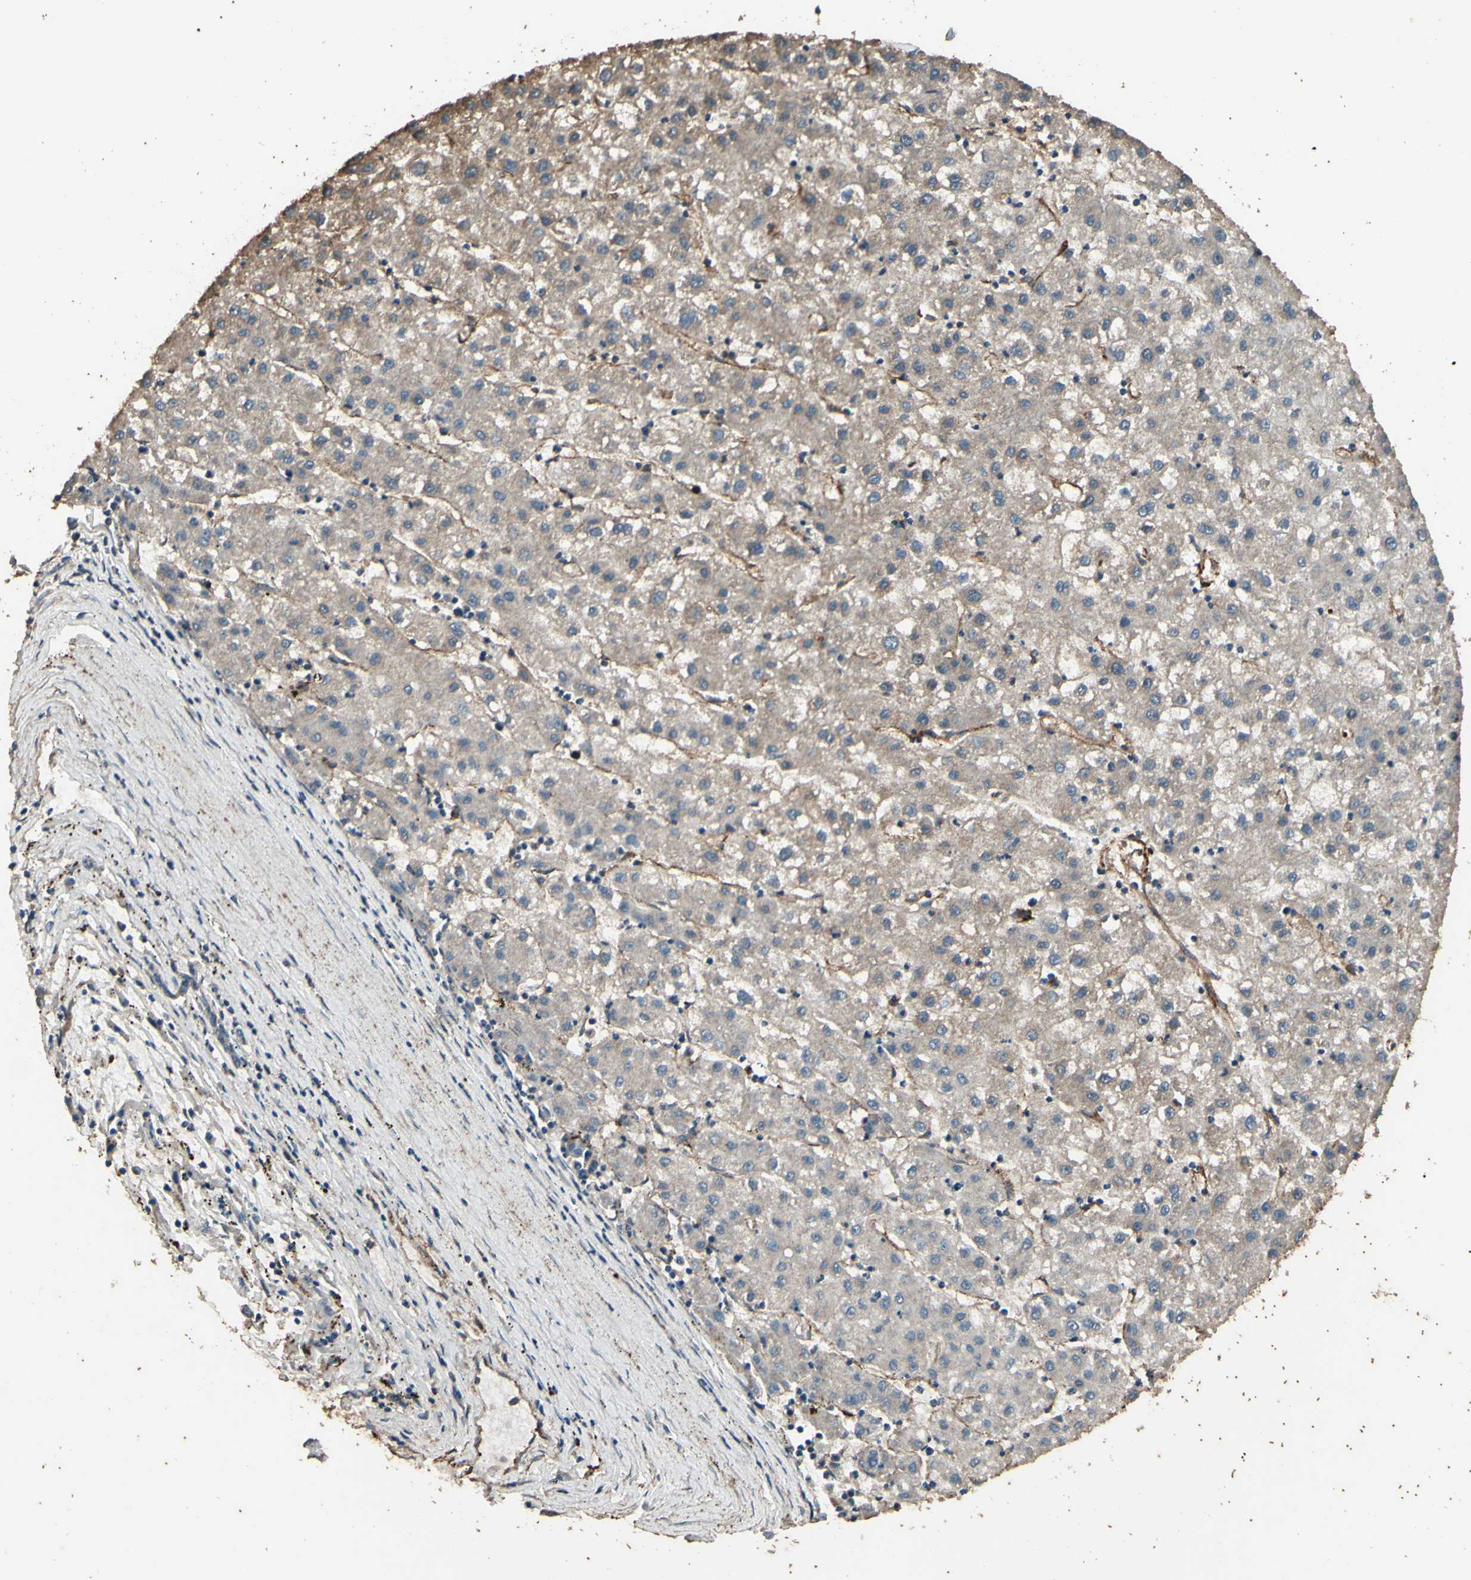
{"staining": {"intensity": "weak", "quantity": ">75%", "location": "cytoplasmic/membranous"}, "tissue": "liver cancer", "cell_type": "Tumor cells", "image_type": "cancer", "snomed": [{"axis": "morphology", "description": "Carcinoma, Hepatocellular, NOS"}, {"axis": "topography", "description": "Liver"}], "caption": "Weak cytoplasmic/membranous expression for a protein is appreciated in approximately >75% of tumor cells of liver cancer using immunohistochemistry (IHC).", "gene": "TSPO", "patient": {"sex": "male", "age": 72}}